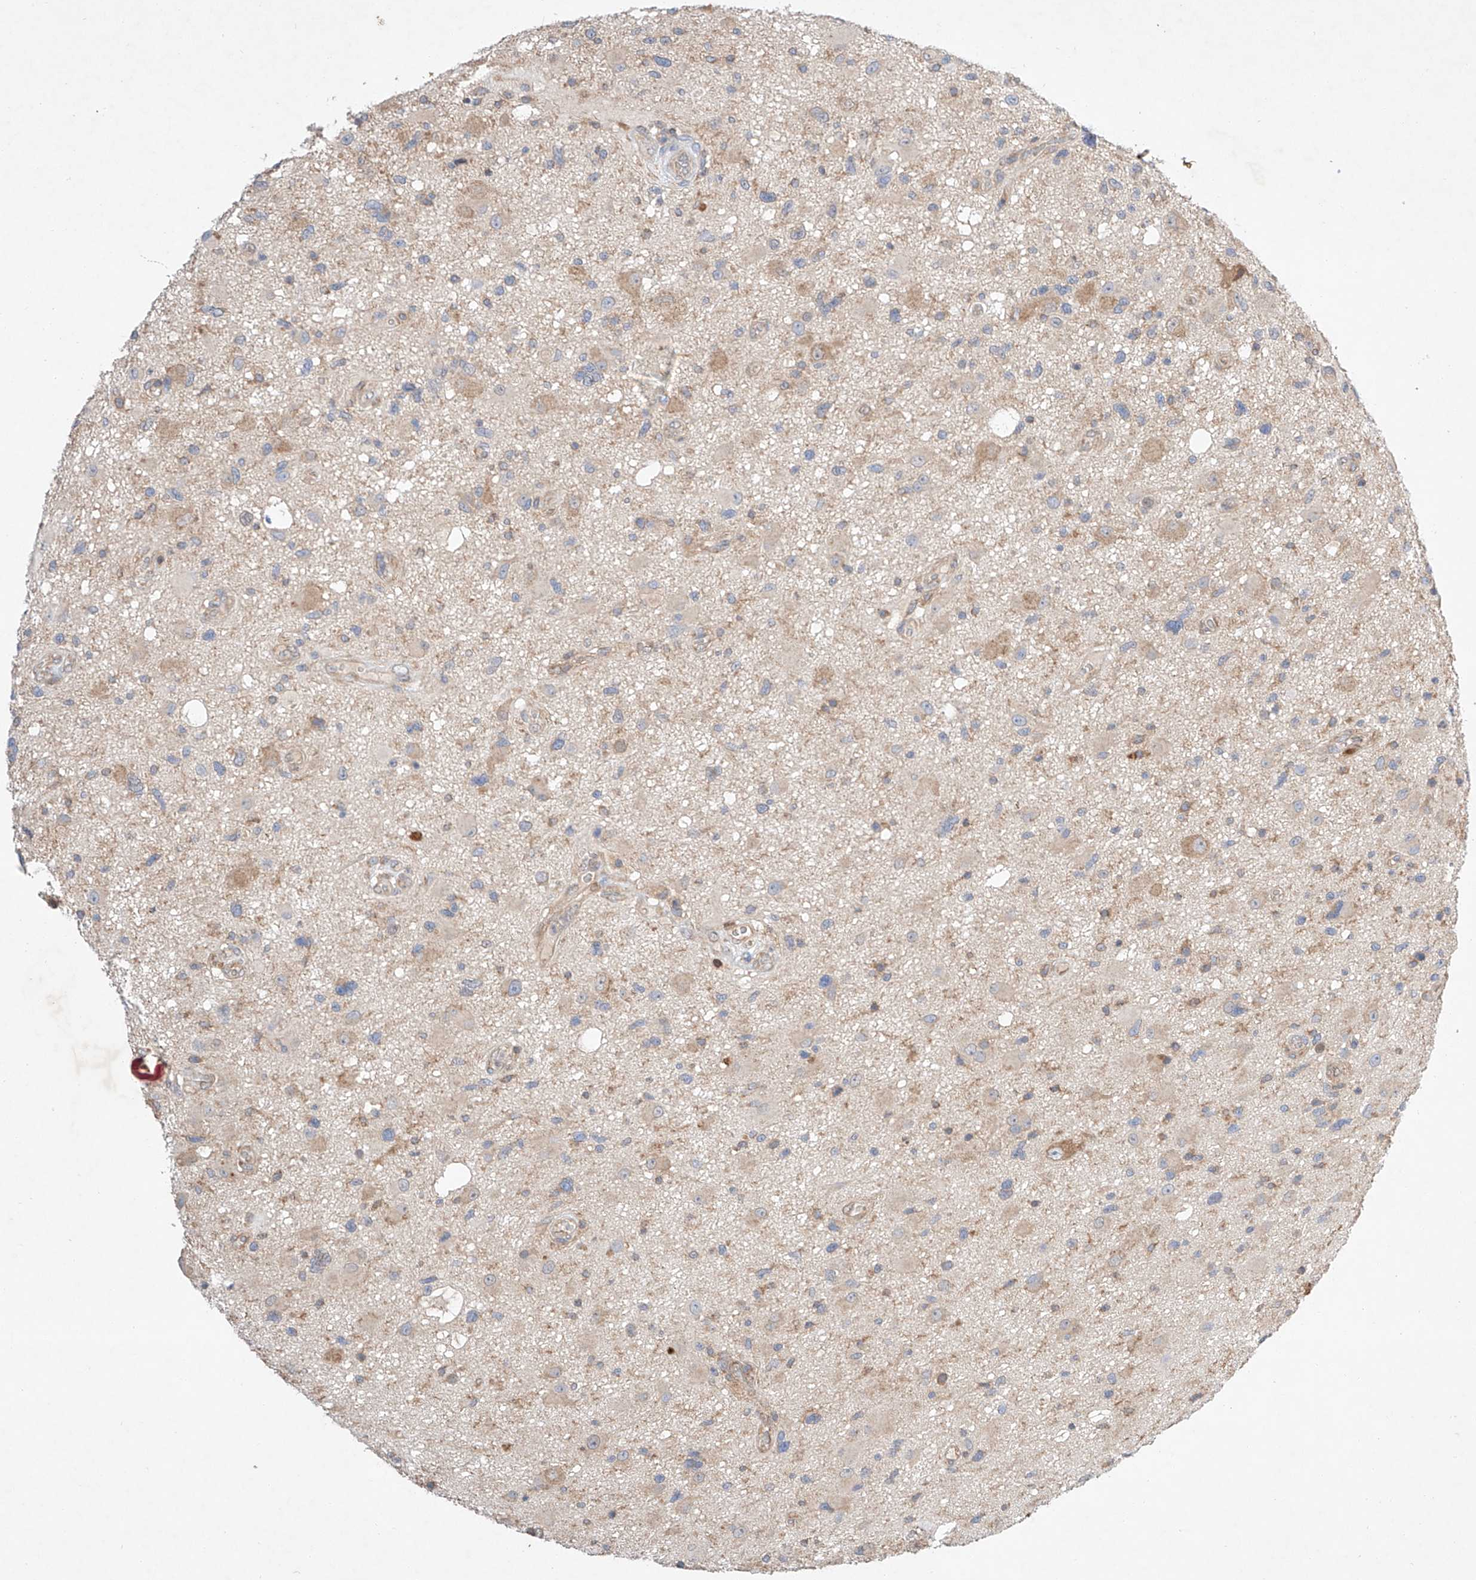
{"staining": {"intensity": "weak", "quantity": "<25%", "location": "cytoplasmic/membranous"}, "tissue": "glioma", "cell_type": "Tumor cells", "image_type": "cancer", "snomed": [{"axis": "morphology", "description": "Glioma, malignant, High grade"}, {"axis": "topography", "description": "Brain"}], "caption": "IHC photomicrograph of glioma stained for a protein (brown), which displays no positivity in tumor cells.", "gene": "C6orf118", "patient": {"sex": "male", "age": 33}}